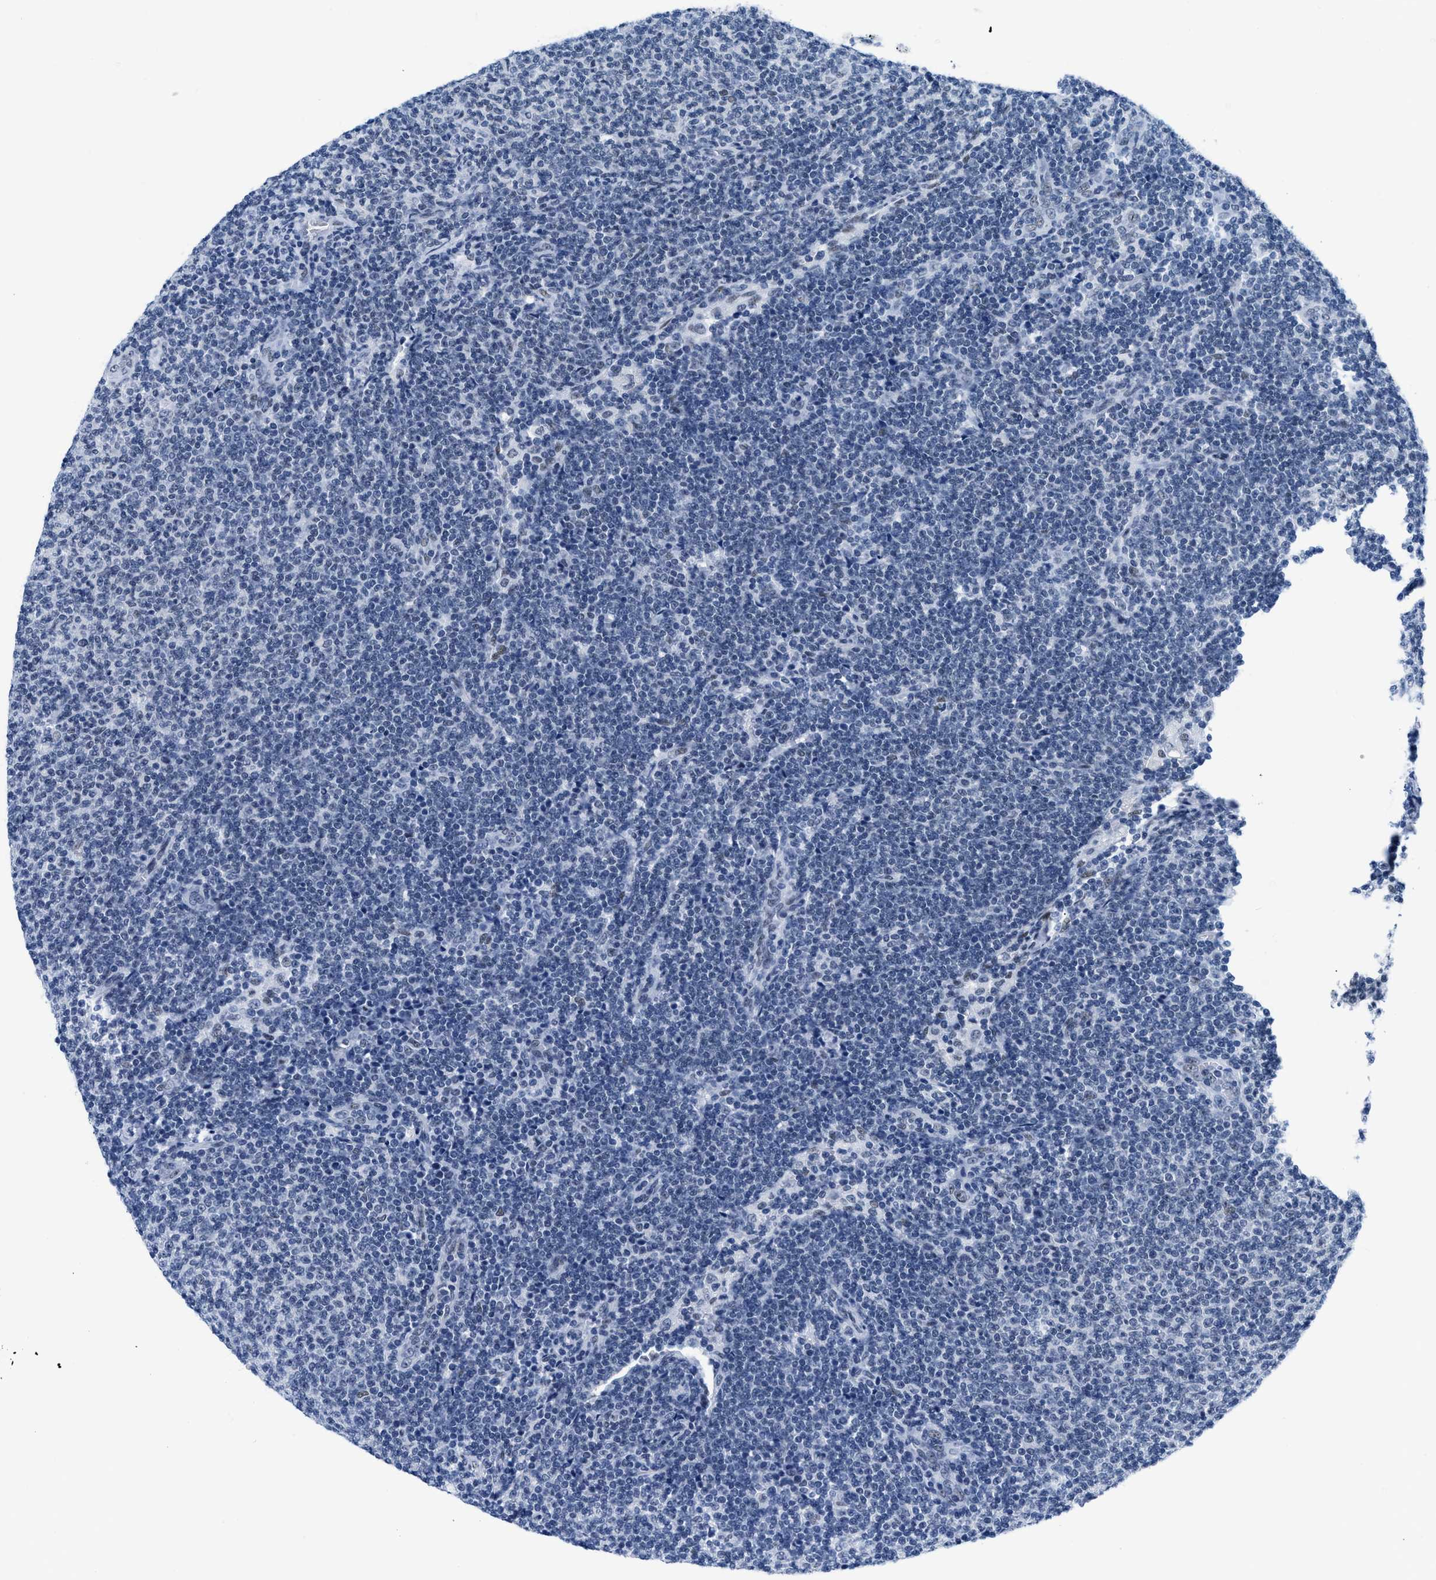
{"staining": {"intensity": "negative", "quantity": "none", "location": "none"}, "tissue": "lymphoma", "cell_type": "Tumor cells", "image_type": "cancer", "snomed": [{"axis": "morphology", "description": "Malignant lymphoma, non-Hodgkin's type, Low grade"}, {"axis": "topography", "description": "Lymph node"}], "caption": "The photomicrograph demonstrates no staining of tumor cells in lymphoma.", "gene": "CTBP1", "patient": {"sex": "male", "age": 66}}